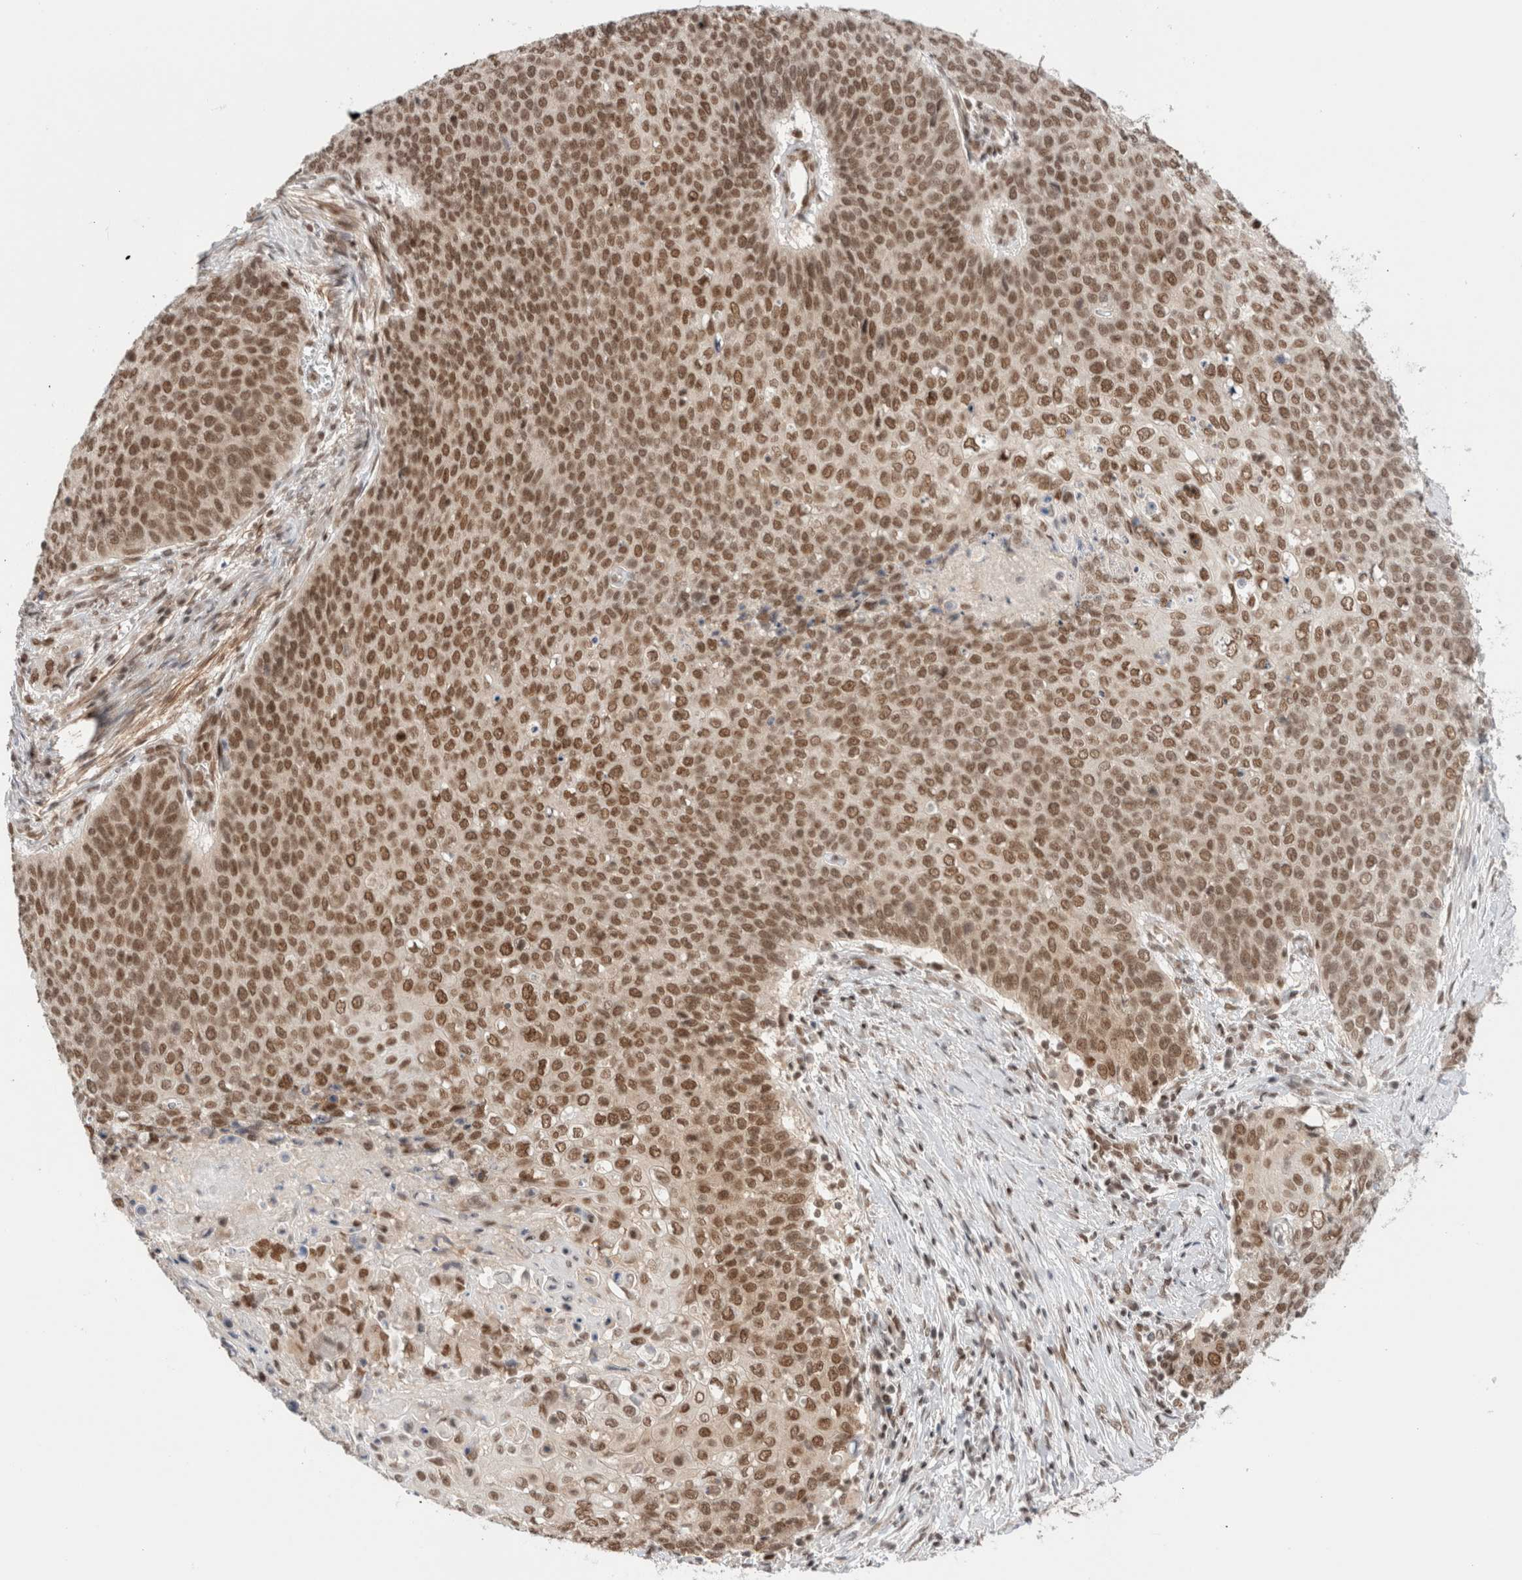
{"staining": {"intensity": "moderate", "quantity": ">75%", "location": "nuclear"}, "tissue": "cervical cancer", "cell_type": "Tumor cells", "image_type": "cancer", "snomed": [{"axis": "morphology", "description": "Squamous cell carcinoma, NOS"}, {"axis": "topography", "description": "Cervix"}], "caption": "Tumor cells show medium levels of moderate nuclear positivity in about >75% of cells in human cervical cancer.", "gene": "GATAD2A", "patient": {"sex": "female", "age": 39}}